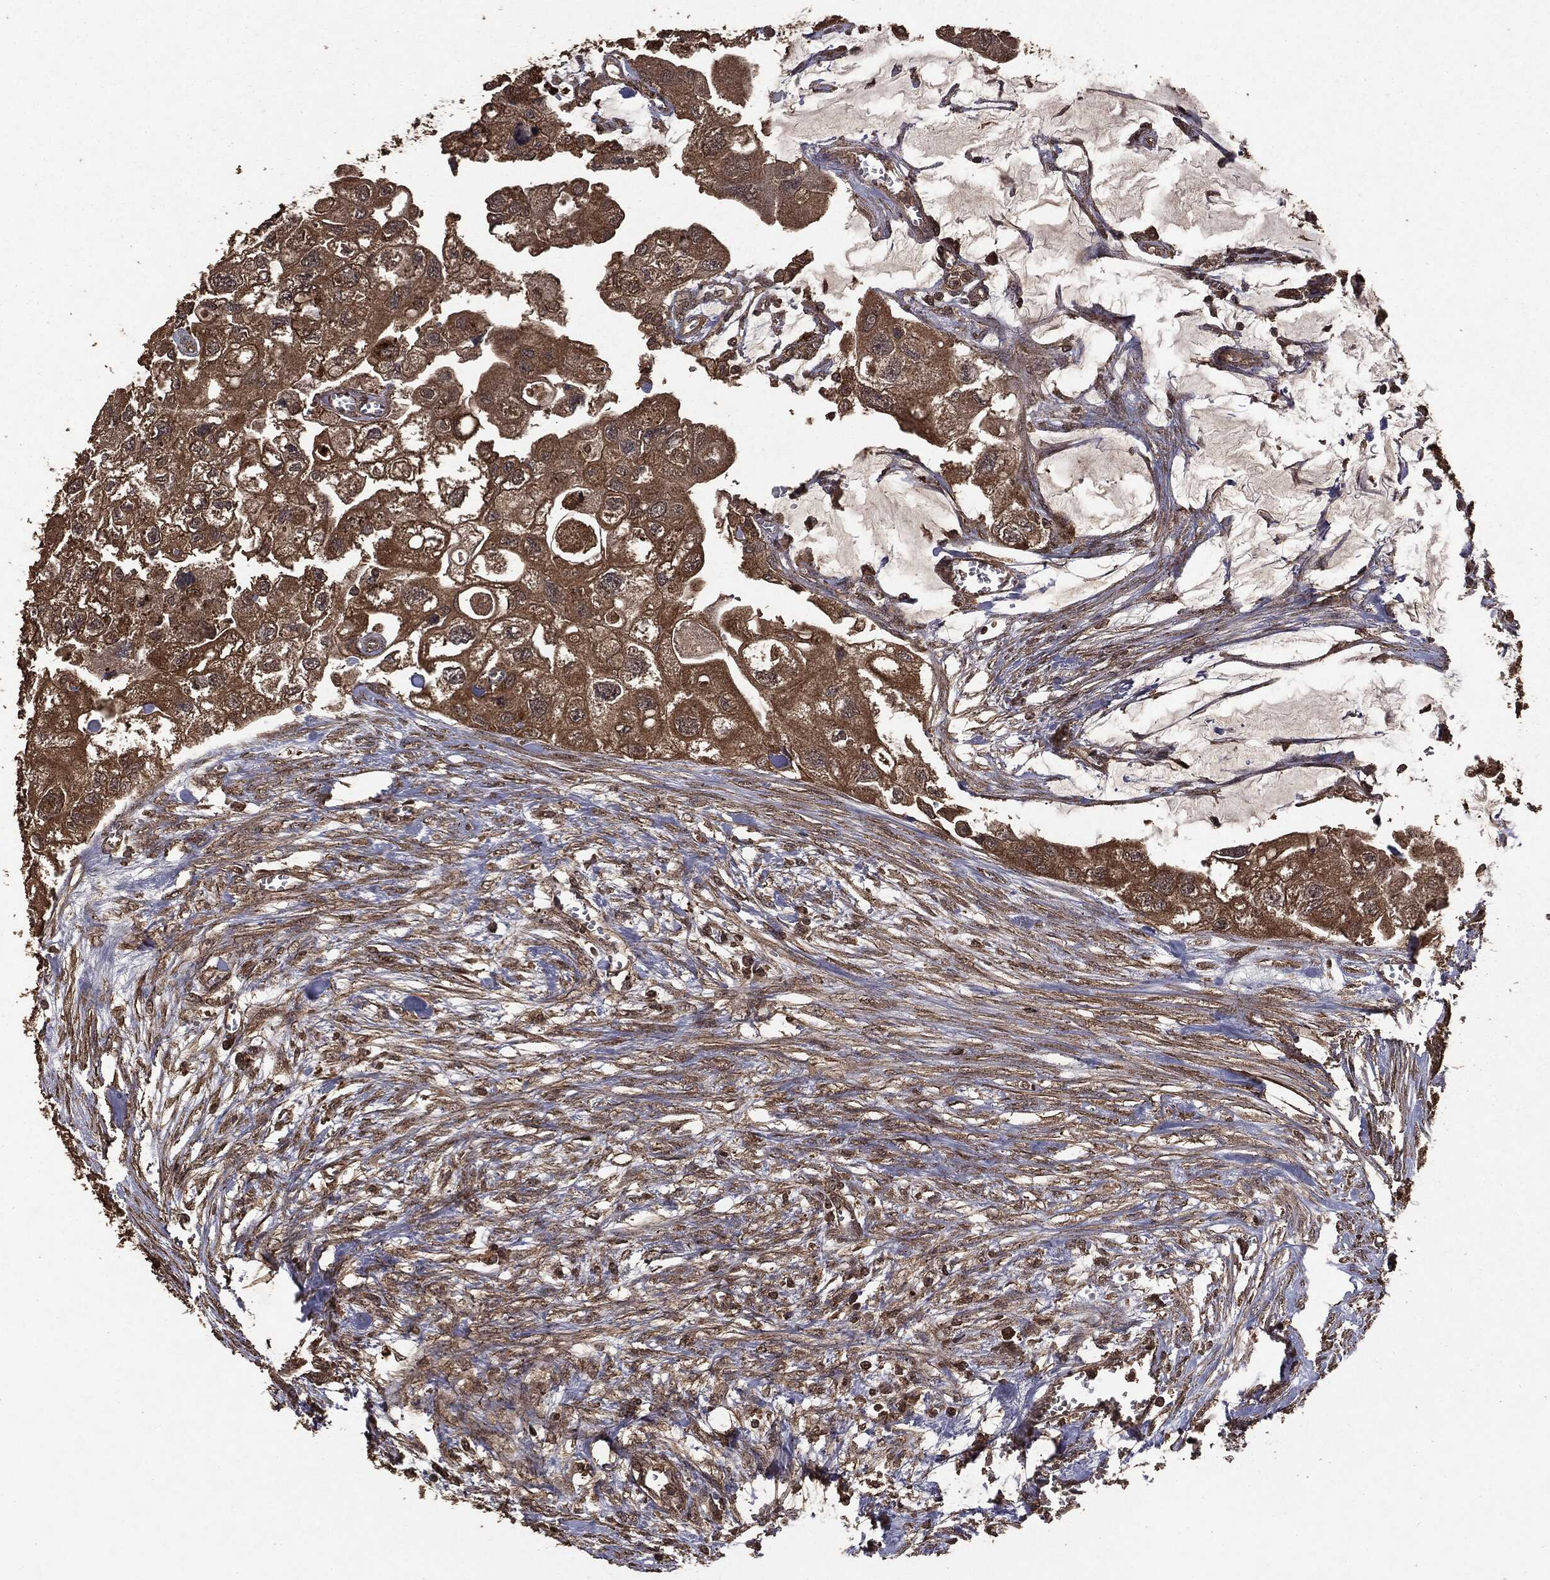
{"staining": {"intensity": "moderate", "quantity": ">75%", "location": "cytoplasmic/membranous"}, "tissue": "urothelial cancer", "cell_type": "Tumor cells", "image_type": "cancer", "snomed": [{"axis": "morphology", "description": "Urothelial carcinoma, High grade"}, {"axis": "topography", "description": "Urinary bladder"}], "caption": "About >75% of tumor cells in human urothelial carcinoma (high-grade) display moderate cytoplasmic/membranous protein positivity as visualized by brown immunohistochemical staining.", "gene": "NME1", "patient": {"sex": "male", "age": 59}}